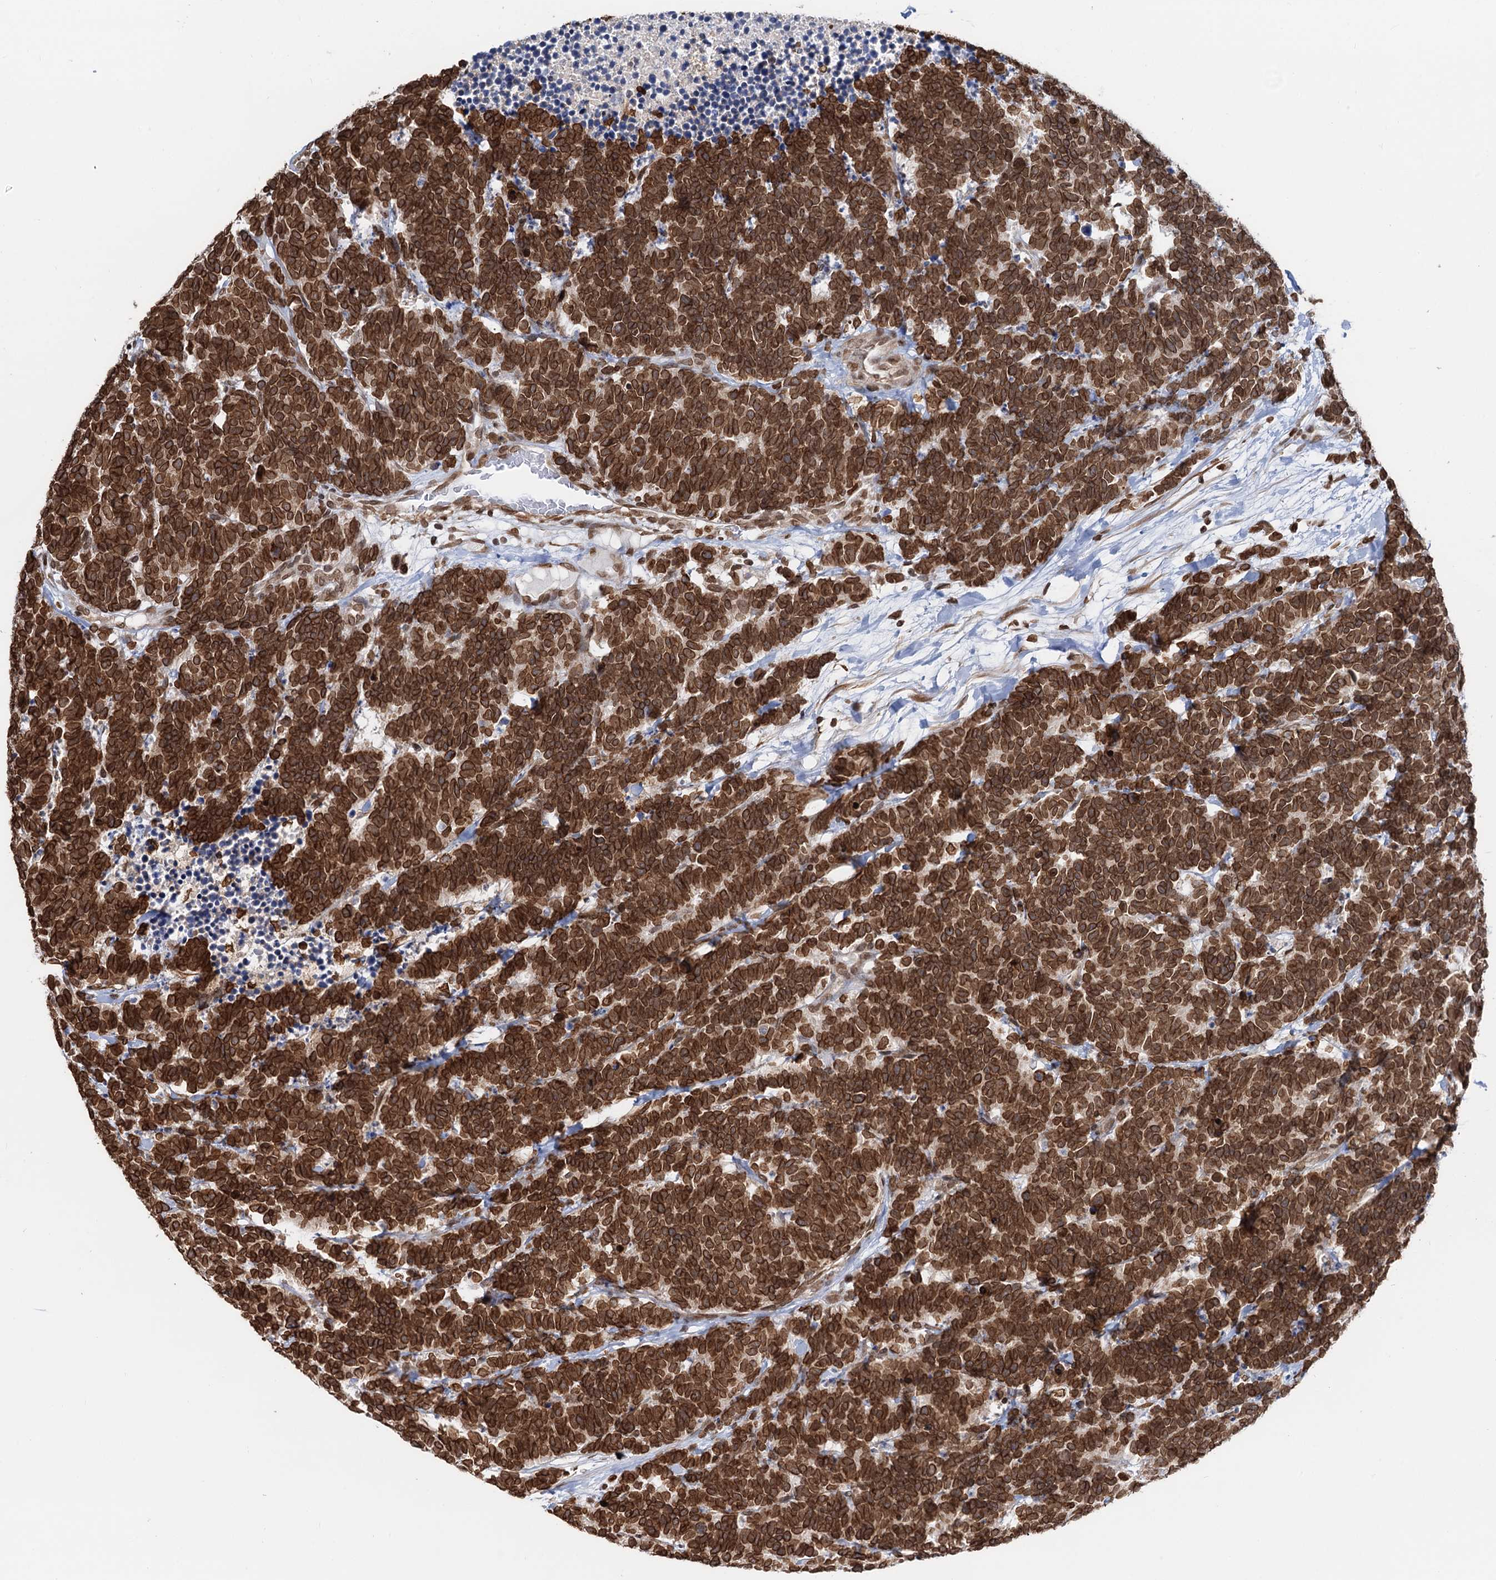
{"staining": {"intensity": "strong", "quantity": ">75%", "location": "nuclear"}, "tissue": "carcinoid", "cell_type": "Tumor cells", "image_type": "cancer", "snomed": [{"axis": "morphology", "description": "Carcinoma, NOS"}, {"axis": "morphology", "description": "Carcinoid, malignant, NOS"}, {"axis": "topography", "description": "Urinary bladder"}], "caption": "Strong nuclear expression is identified in about >75% of tumor cells in carcinoid.", "gene": "ZC3H13", "patient": {"sex": "male", "age": 57}}